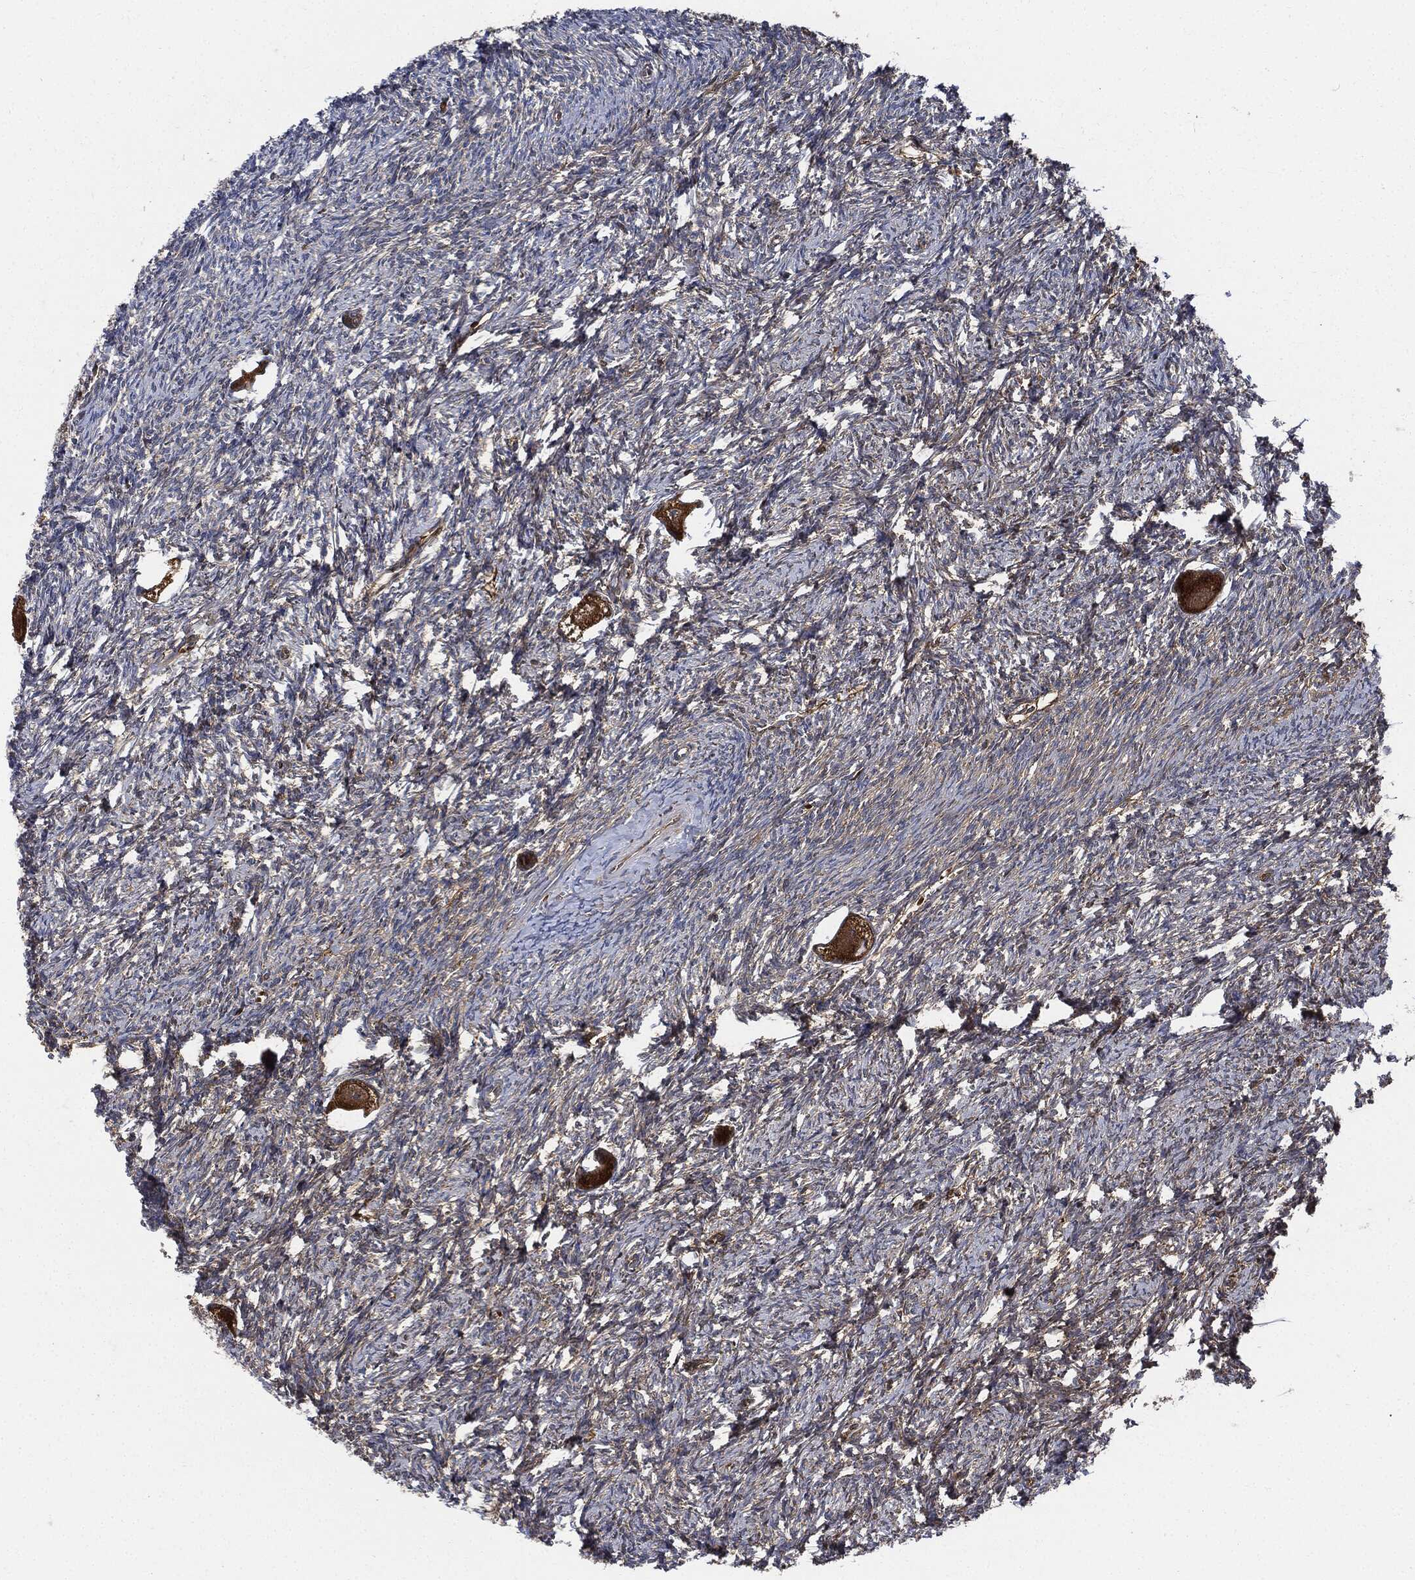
{"staining": {"intensity": "strong", "quantity": ">75%", "location": "cytoplasmic/membranous"}, "tissue": "ovary", "cell_type": "Follicle cells", "image_type": "normal", "snomed": [{"axis": "morphology", "description": "Normal tissue, NOS"}, {"axis": "topography", "description": "Fallopian tube"}, {"axis": "topography", "description": "Ovary"}], "caption": "Immunohistochemical staining of benign human ovary displays strong cytoplasmic/membranous protein staining in about >75% of follicle cells.", "gene": "XPNPEP1", "patient": {"sex": "female", "age": 33}}